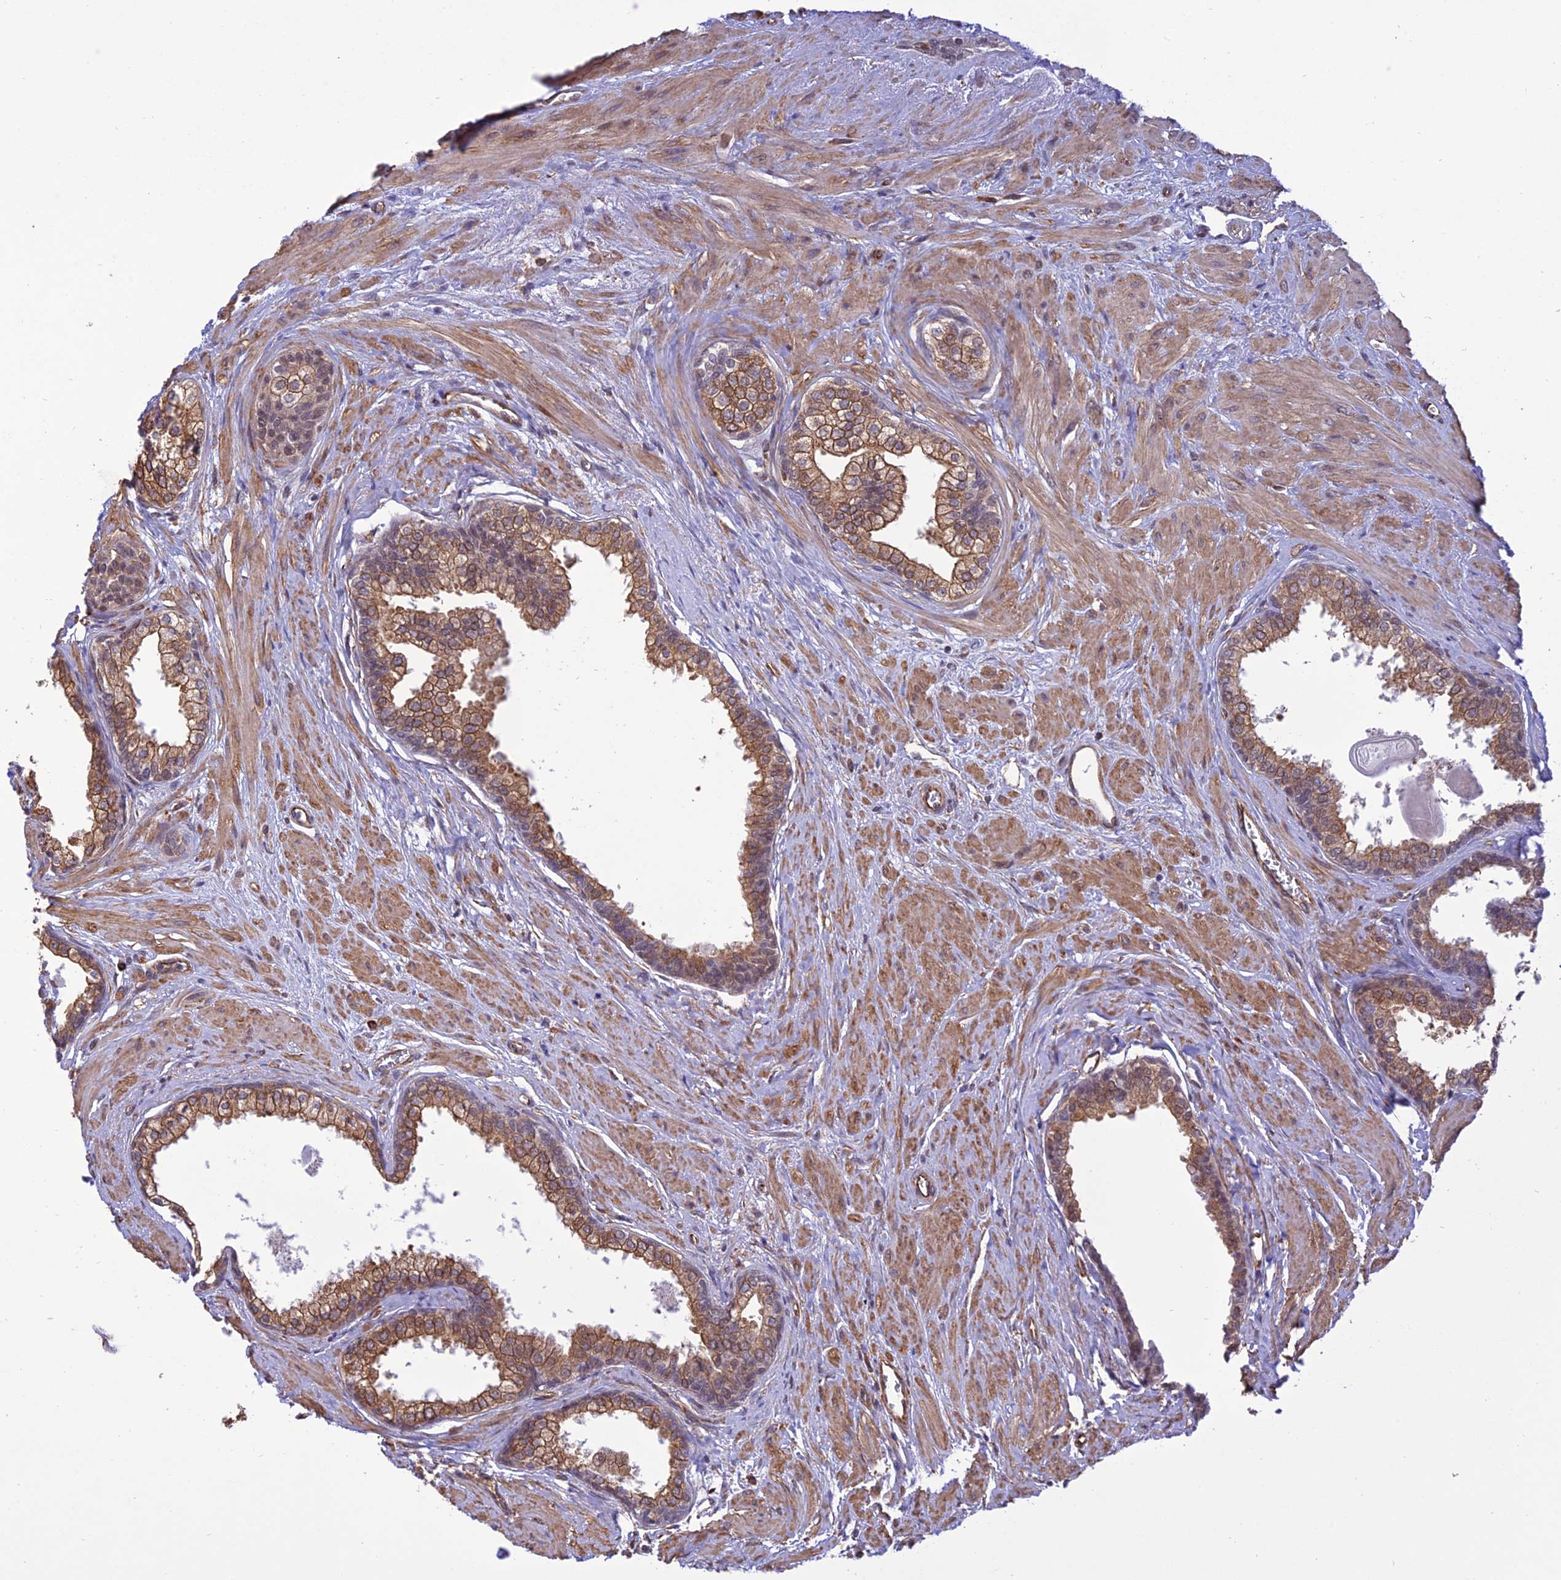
{"staining": {"intensity": "moderate", "quantity": ">75%", "location": "cytoplasmic/membranous"}, "tissue": "prostate", "cell_type": "Glandular cells", "image_type": "normal", "snomed": [{"axis": "morphology", "description": "Normal tissue, NOS"}, {"axis": "topography", "description": "Prostate"}], "caption": "Glandular cells display moderate cytoplasmic/membranous positivity in about >75% of cells in benign prostate.", "gene": "PAGR1", "patient": {"sex": "male", "age": 57}}